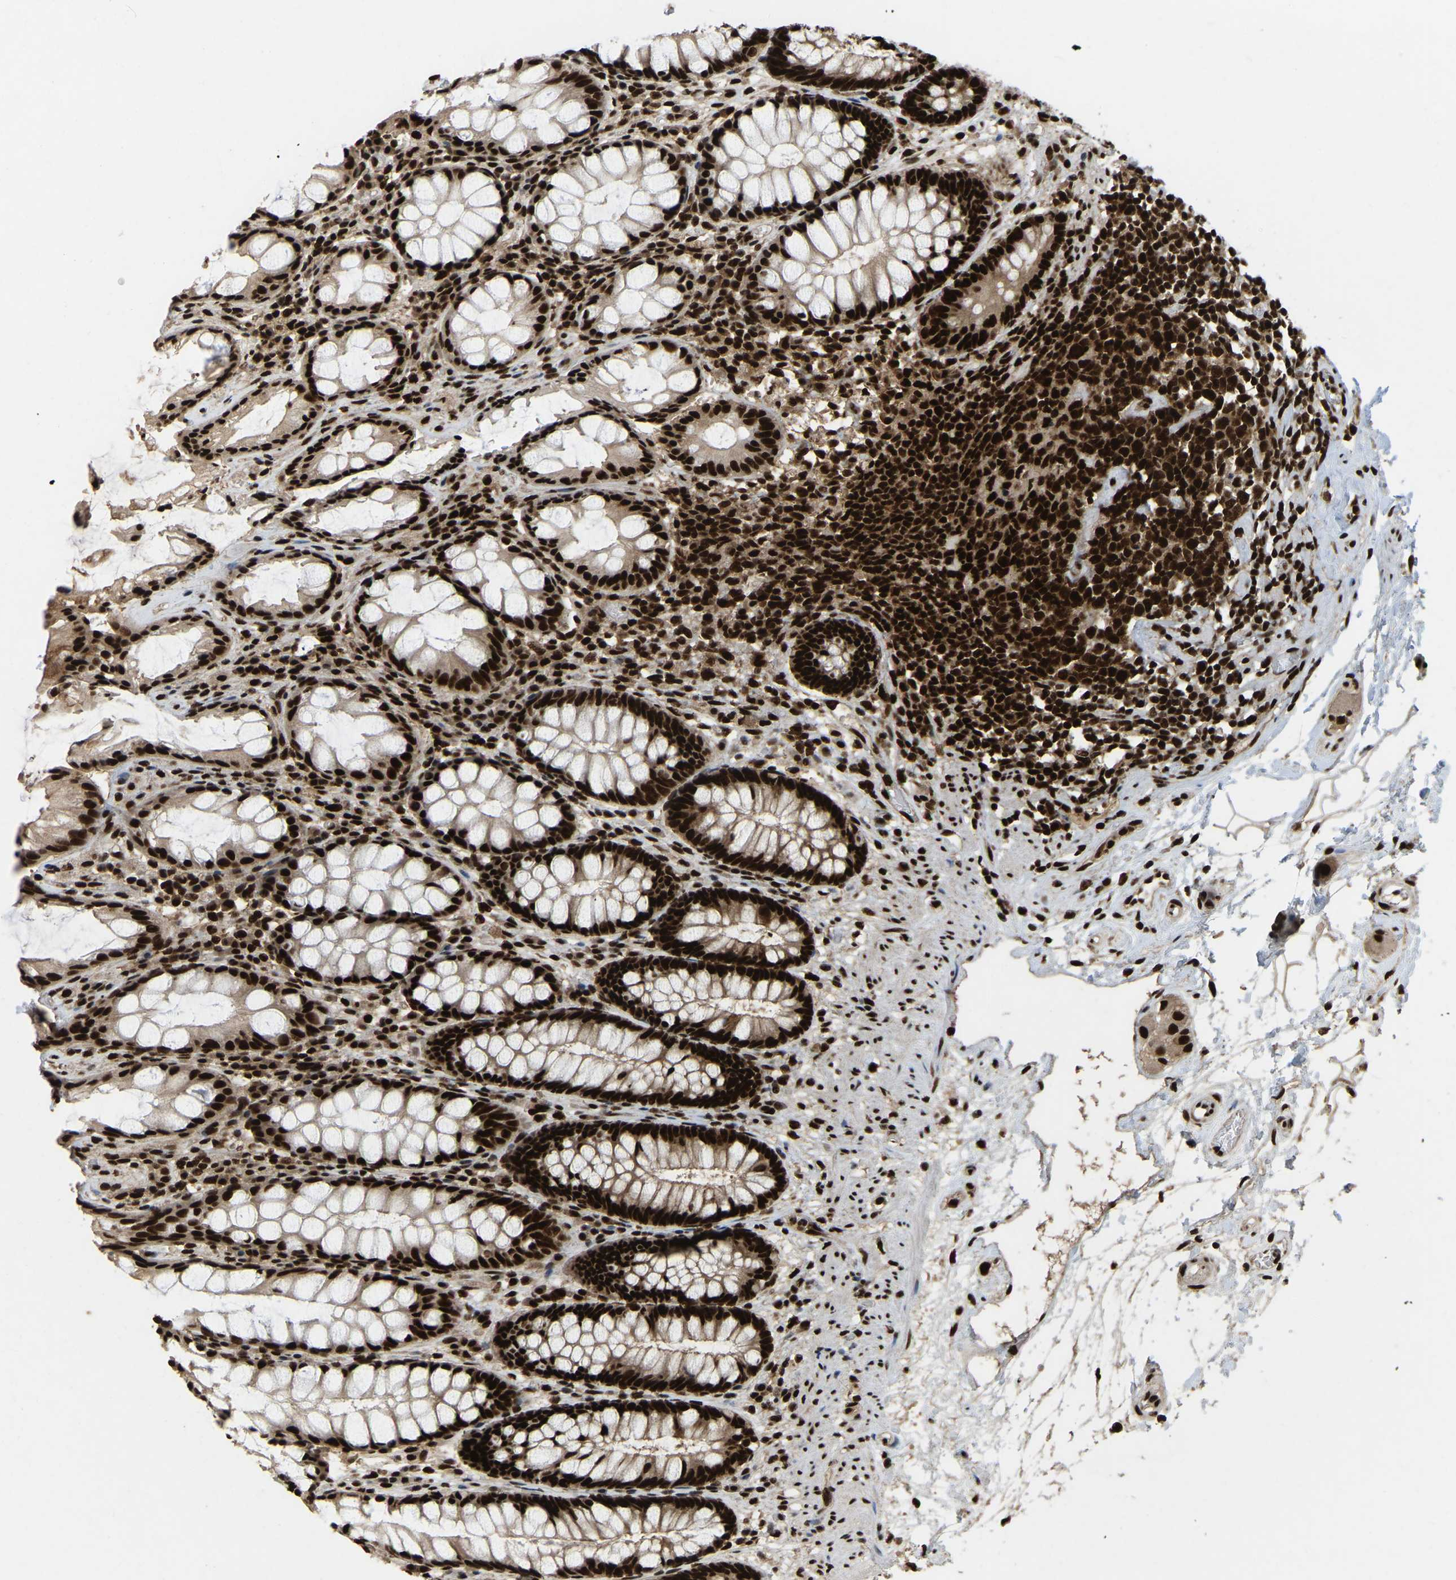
{"staining": {"intensity": "strong", "quantity": ">75%", "location": "nuclear"}, "tissue": "rectum", "cell_type": "Glandular cells", "image_type": "normal", "snomed": [{"axis": "morphology", "description": "Normal tissue, NOS"}, {"axis": "topography", "description": "Rectum"}], "caption": "A histopathology image of human rectum stained for a protein reveals strong nuclear brown staining in glandular cells.", "gene": "TBL1XR1", "patient": {"sex": "male", "age": 64}}